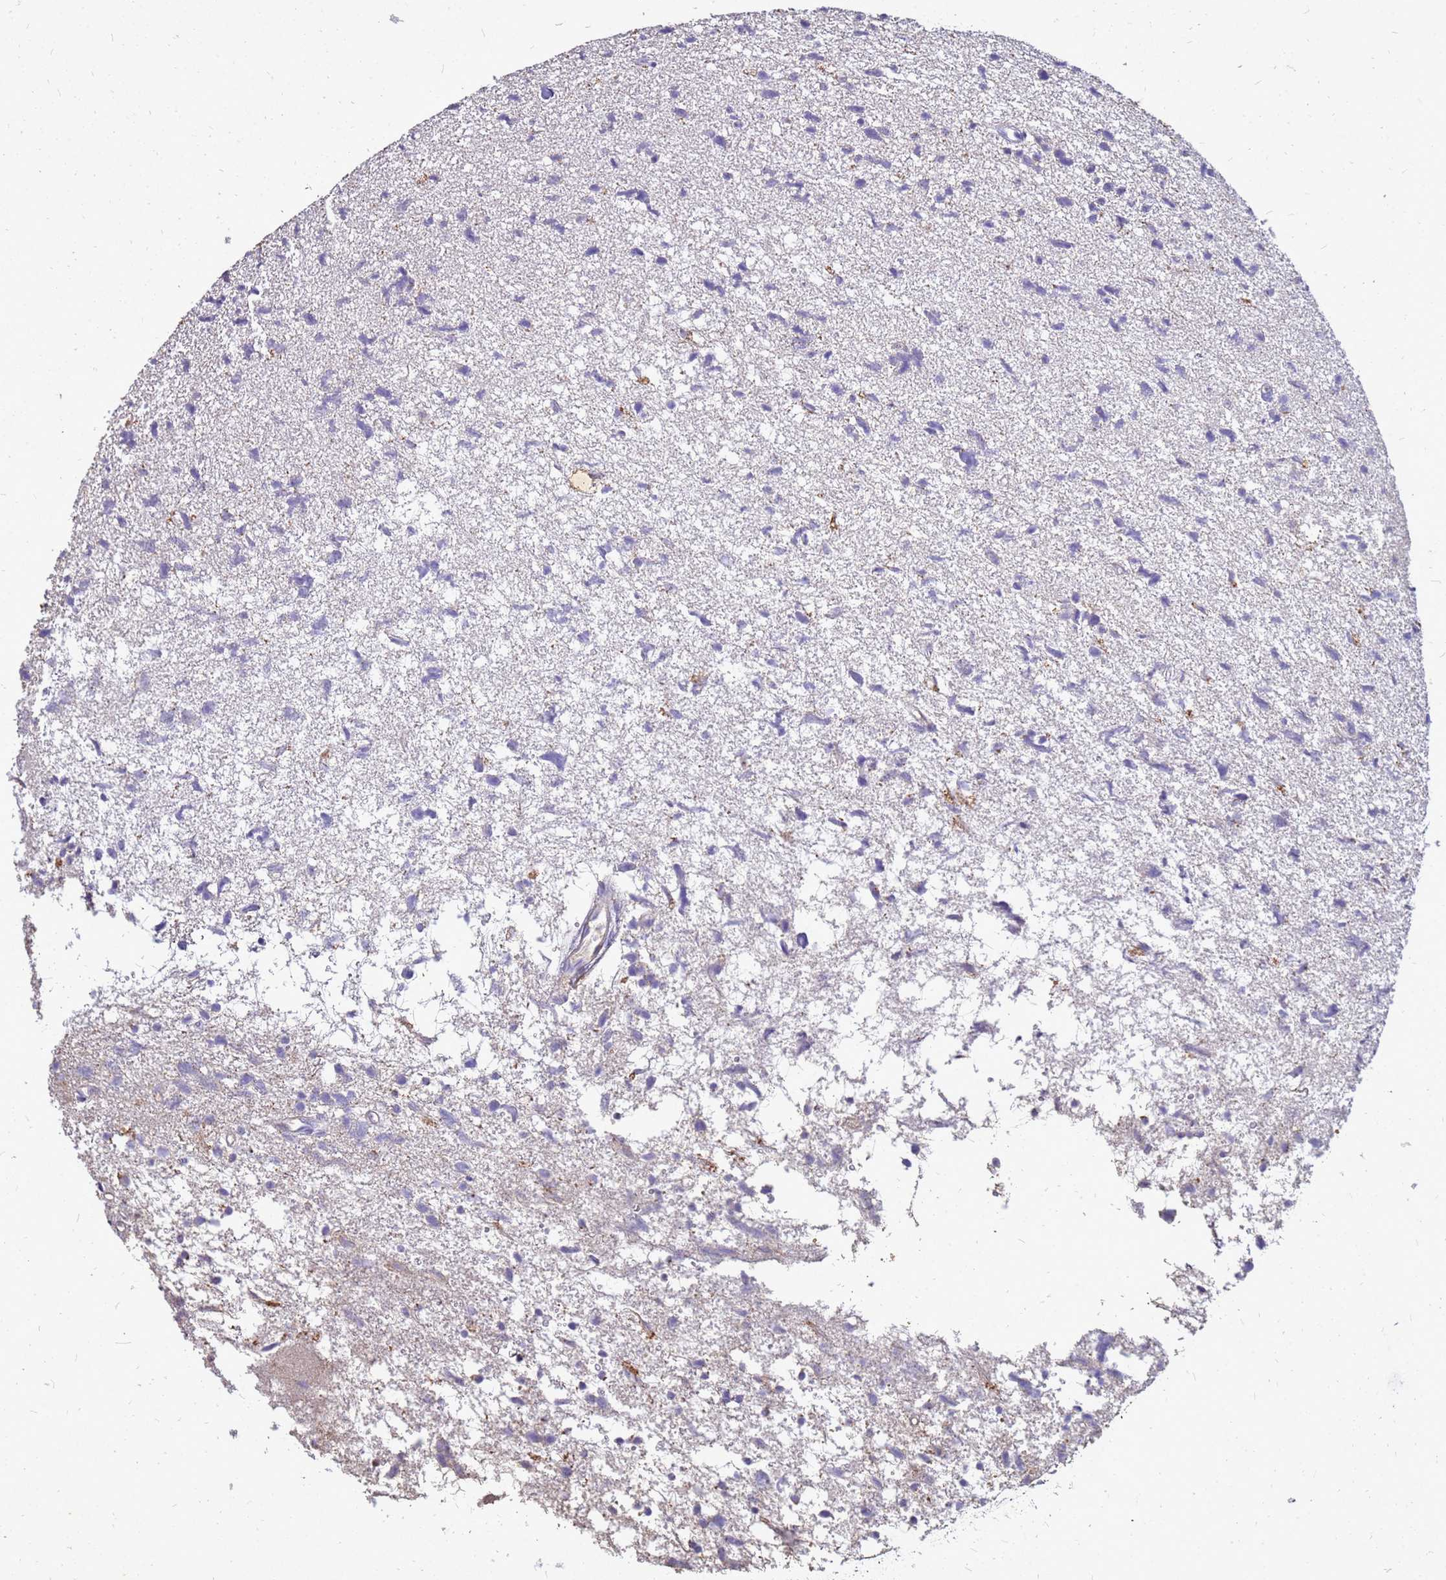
{"staining": {"intensity": "weak", "quantity": "<25%", "location": "cytoplasmic/membranous"}, "tissue": "glioma", "cell_type": "Tumor cells", "image_type": "cancer", "snomed": [{"axis": "morphology", "description": "Glioma, malignant, High grade"}, {"axis": "topography", "description": "Brain"}], "caption": "A micrograph of high-grade glioma (malignant) stained for a protein displays no brown staining in tumor cells. Nuclei are stained in blue.", "gene": "AKR1C1", "patient": {"sex": "female", "age": 59}}